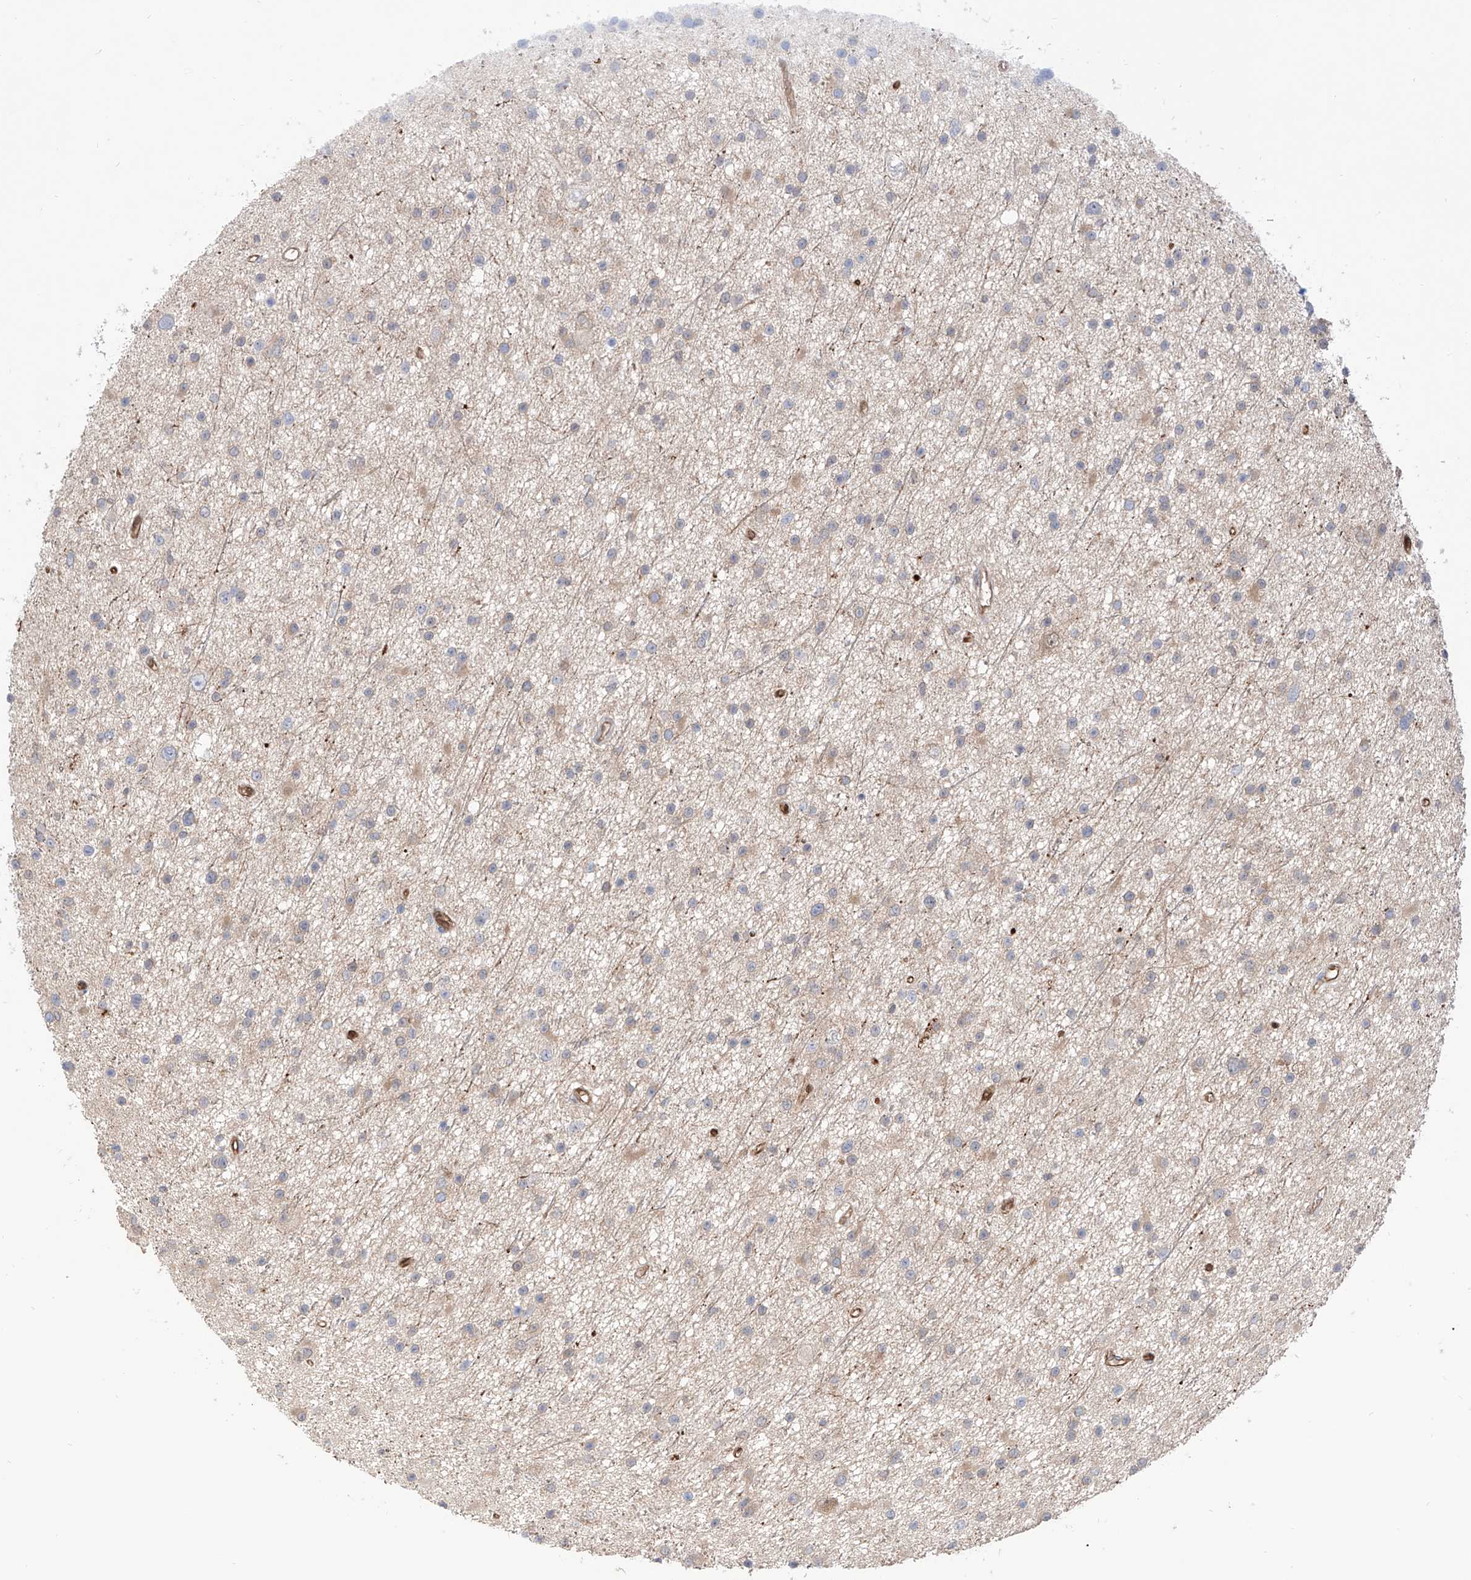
{"staining": {"intensity": "weak", "quantity": "25%-75%", "location": "cytoplasmic/membranous"}, "tissue": "glioma", "cell_type": "Tumor cells", "image_type": "cancer", "snomed": [{"axis": "morphology", "description": "Glioma, malignant, Low grade"}, {"axis": "topography", "description": "Cerebral cortex"}], "caption": "Immunohistochemistry (IHC) (DAB (3,3'-diaminobenzidine)) staining of human glioma reveals weak cytoplasmic/membranous protein positivity in approximately 25%-75% of tumor cells. Using DAB (brown) and hematoxylin (blue) stains, captured at high magnification using brightfield microscopy.", "gene": "PDXK", "patient": {"sex": "female", "age": 39}}